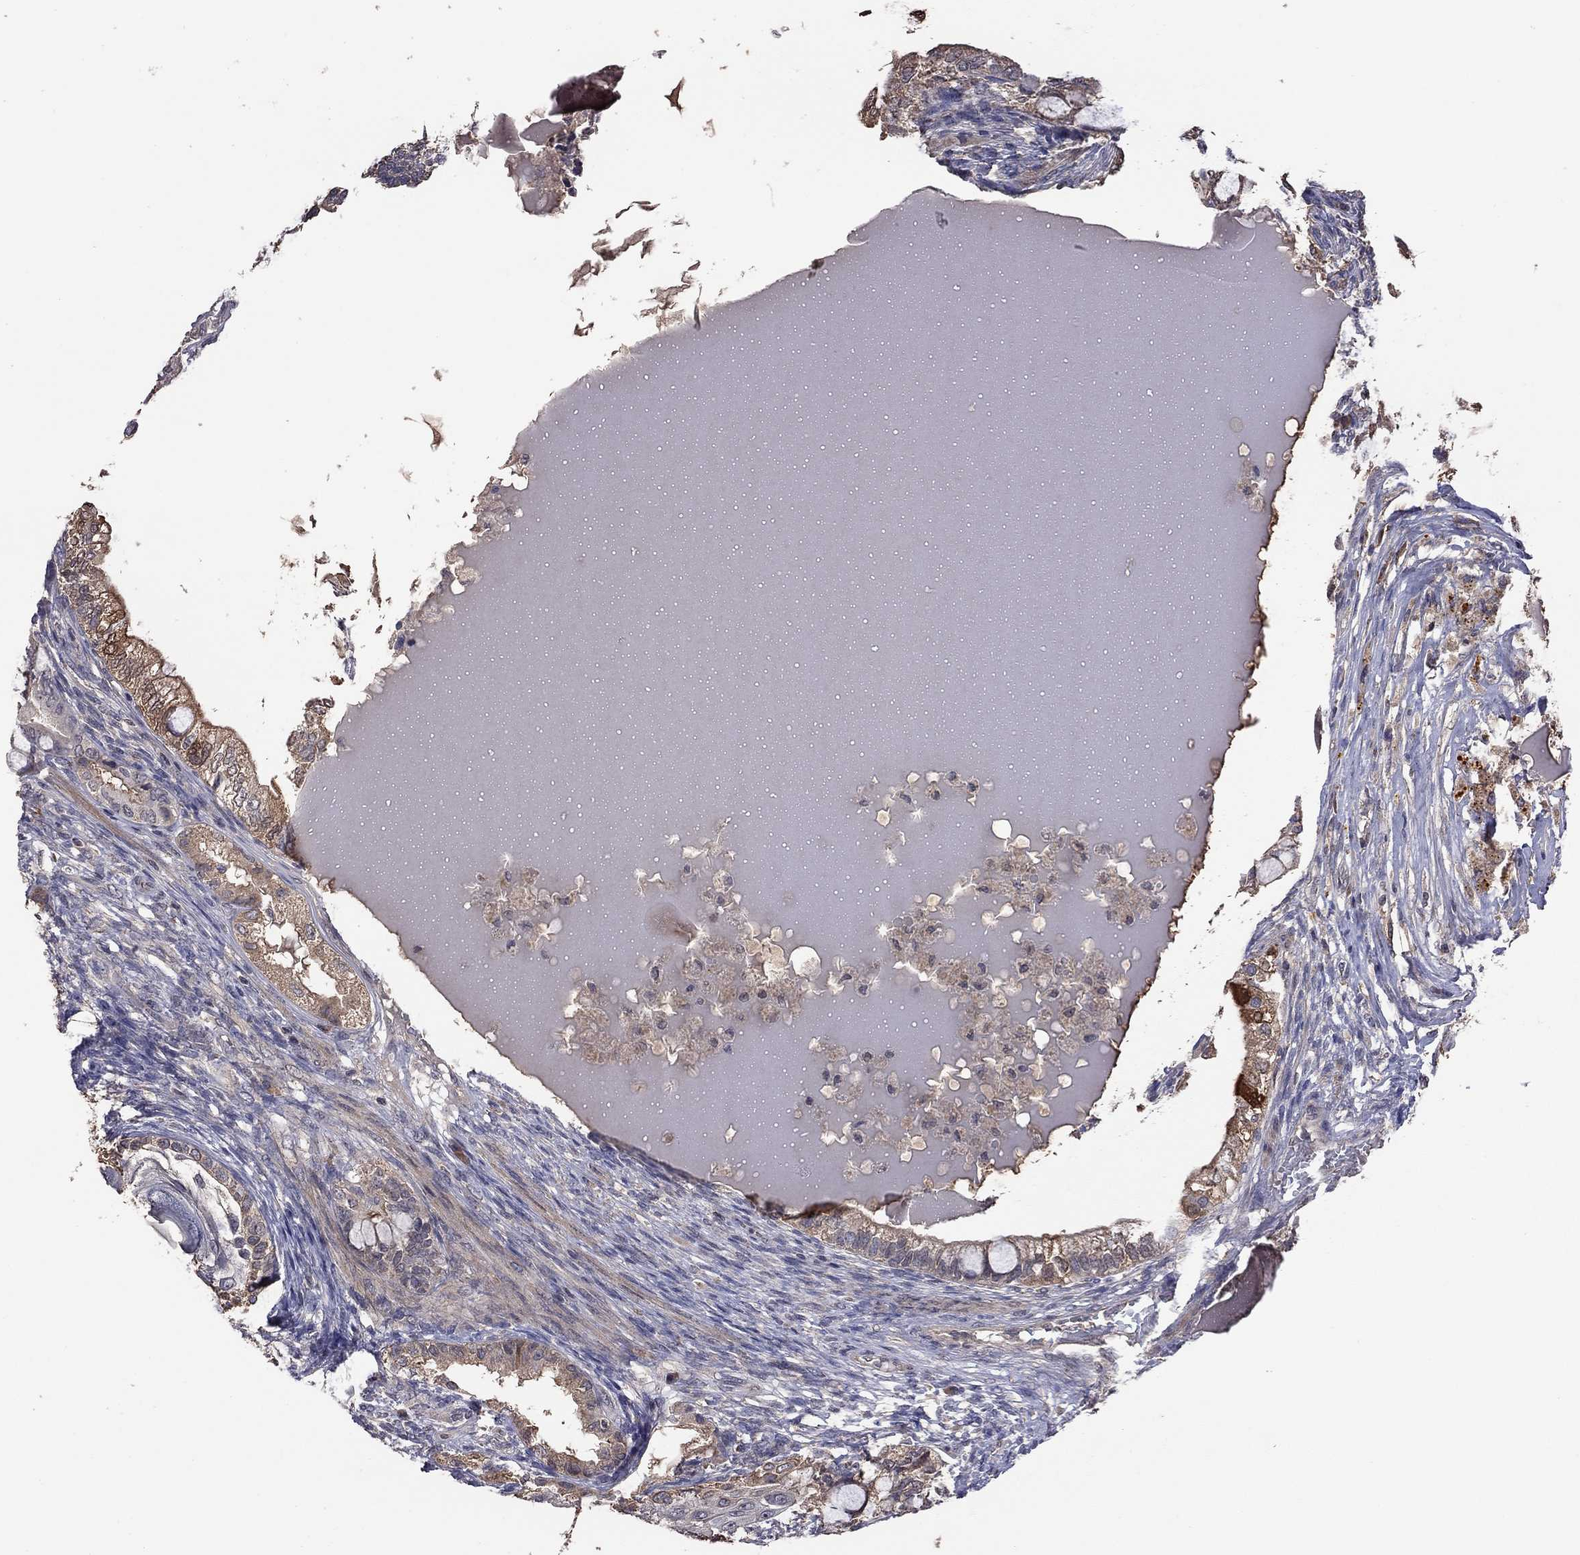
{"staining": {"intensity": "moderate", "quantity": "<25%", "location": "cytoplasmic/membranous"}, "tissue": "testis cancer", "cell_type": "Tumor cells", "image_type": "cancer", "snomed": [{"axis": "morphology", "description": "Seminoma, NOS"}, {"axis": "morphology", "description": "Carcinoma, Embryonal, NOS"}, {"axis": "topography", "description": "Testis"}], "caption": "Tumor cells demonstrate low levels of moderate cytoplasmic/membranous staining in approximately <25% of cells in testis seminoma.", "gene": "TSNARE1", "patient": {"sex": "male", "age": 41}}